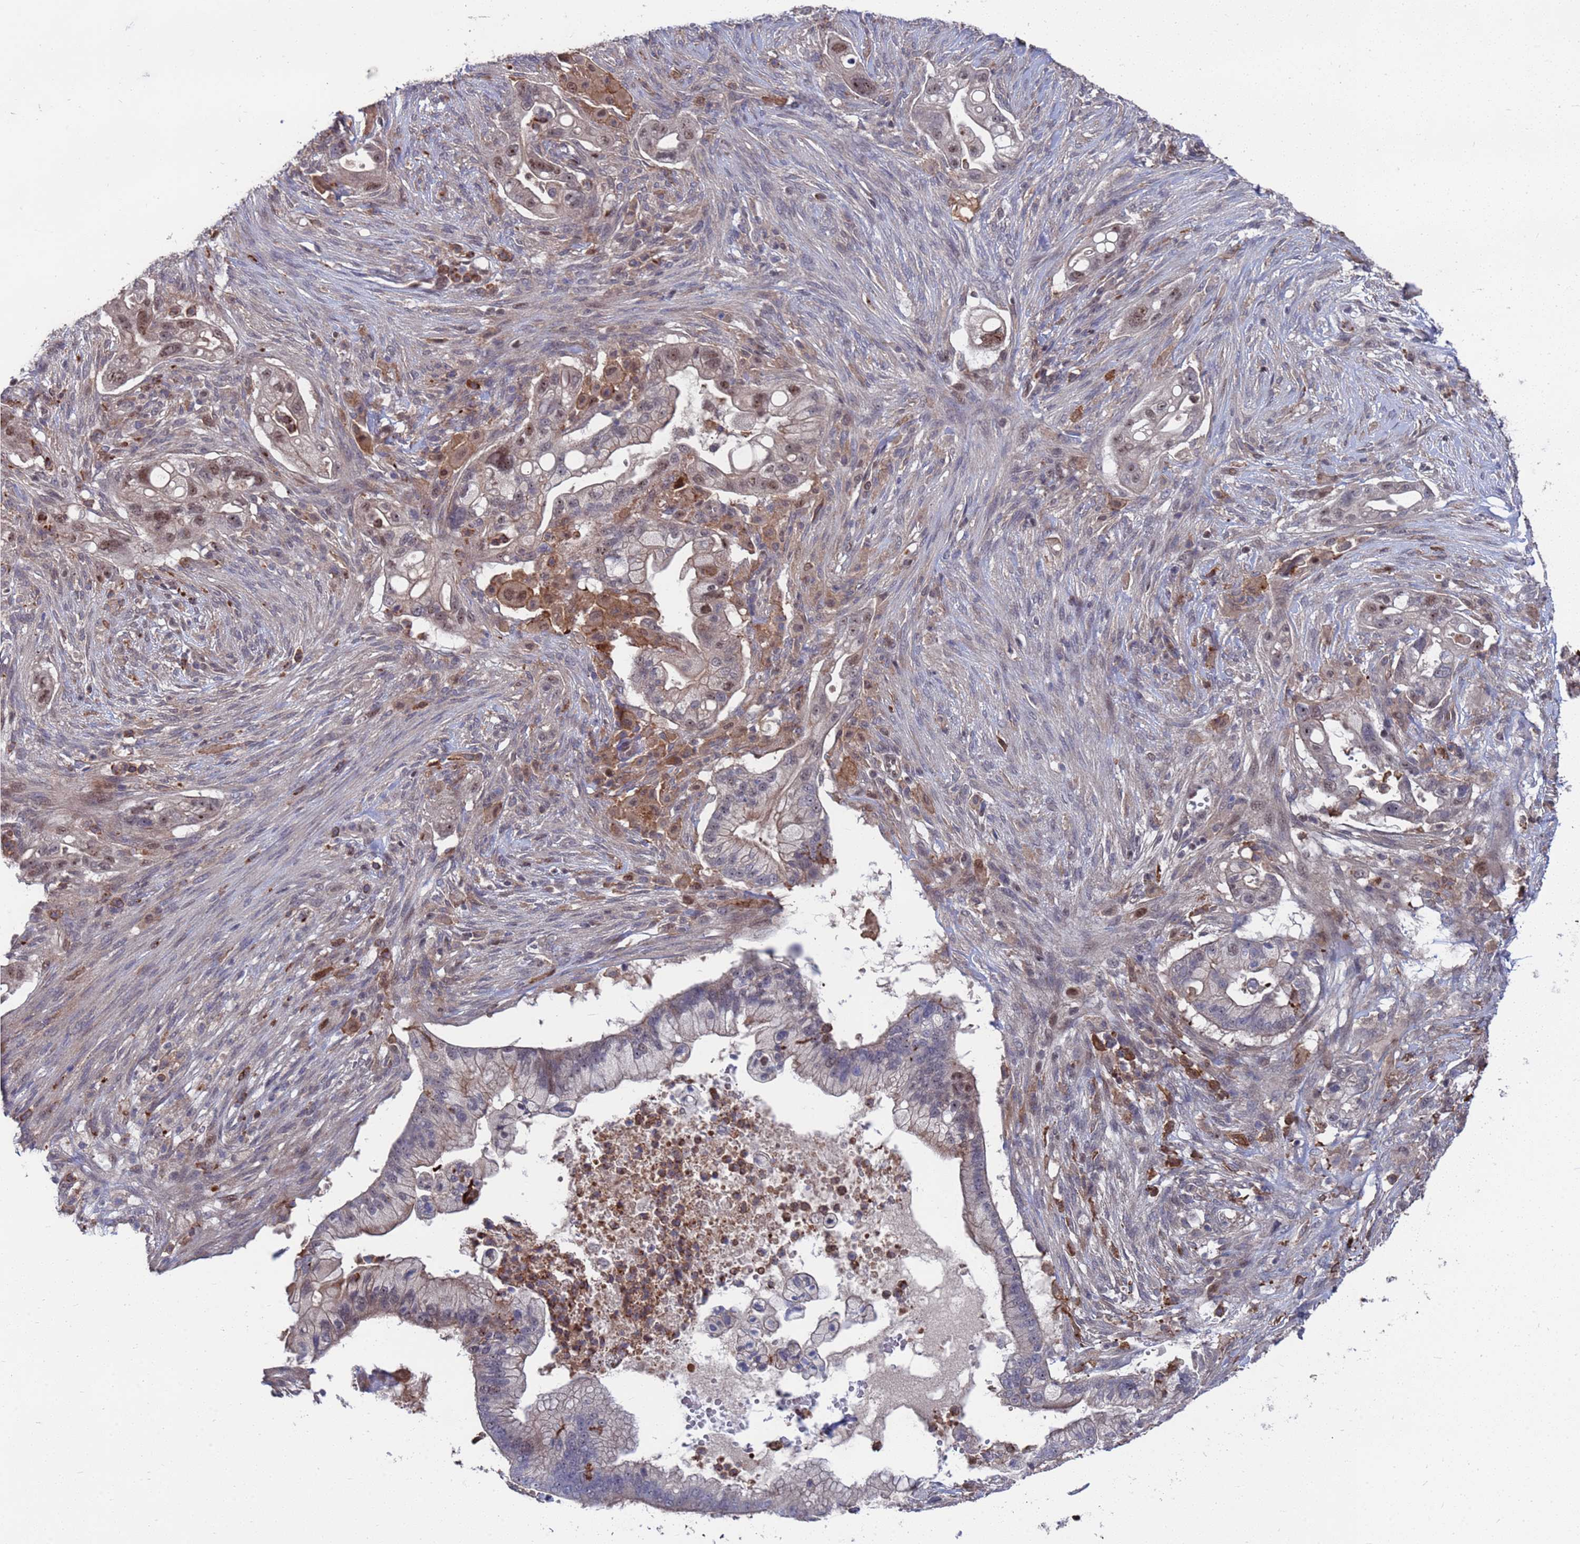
{"staining": {"intensity": "moderate", "quantity": "<25%", "location": "cytoplasmic/membranous,nuclear"}, "tissue": "pancreatic cancer", "cell_type": "Tumor cells", "image_type": "cancer", "snomed": [{"axis": "morphology", "description": "Adenocarcinoma, NOS"}, {"axis": "topography", "description": "Pancreas"}], "caption": "Adenocarcinoma (pancreatic) stained with a brown dye exhibits moderate cytoplasmic/membranous and nuclear positive expression in about <25% of tumor cells.", "gene": "TMBIM6", "patient": {"sex": "male", "age": 44}}